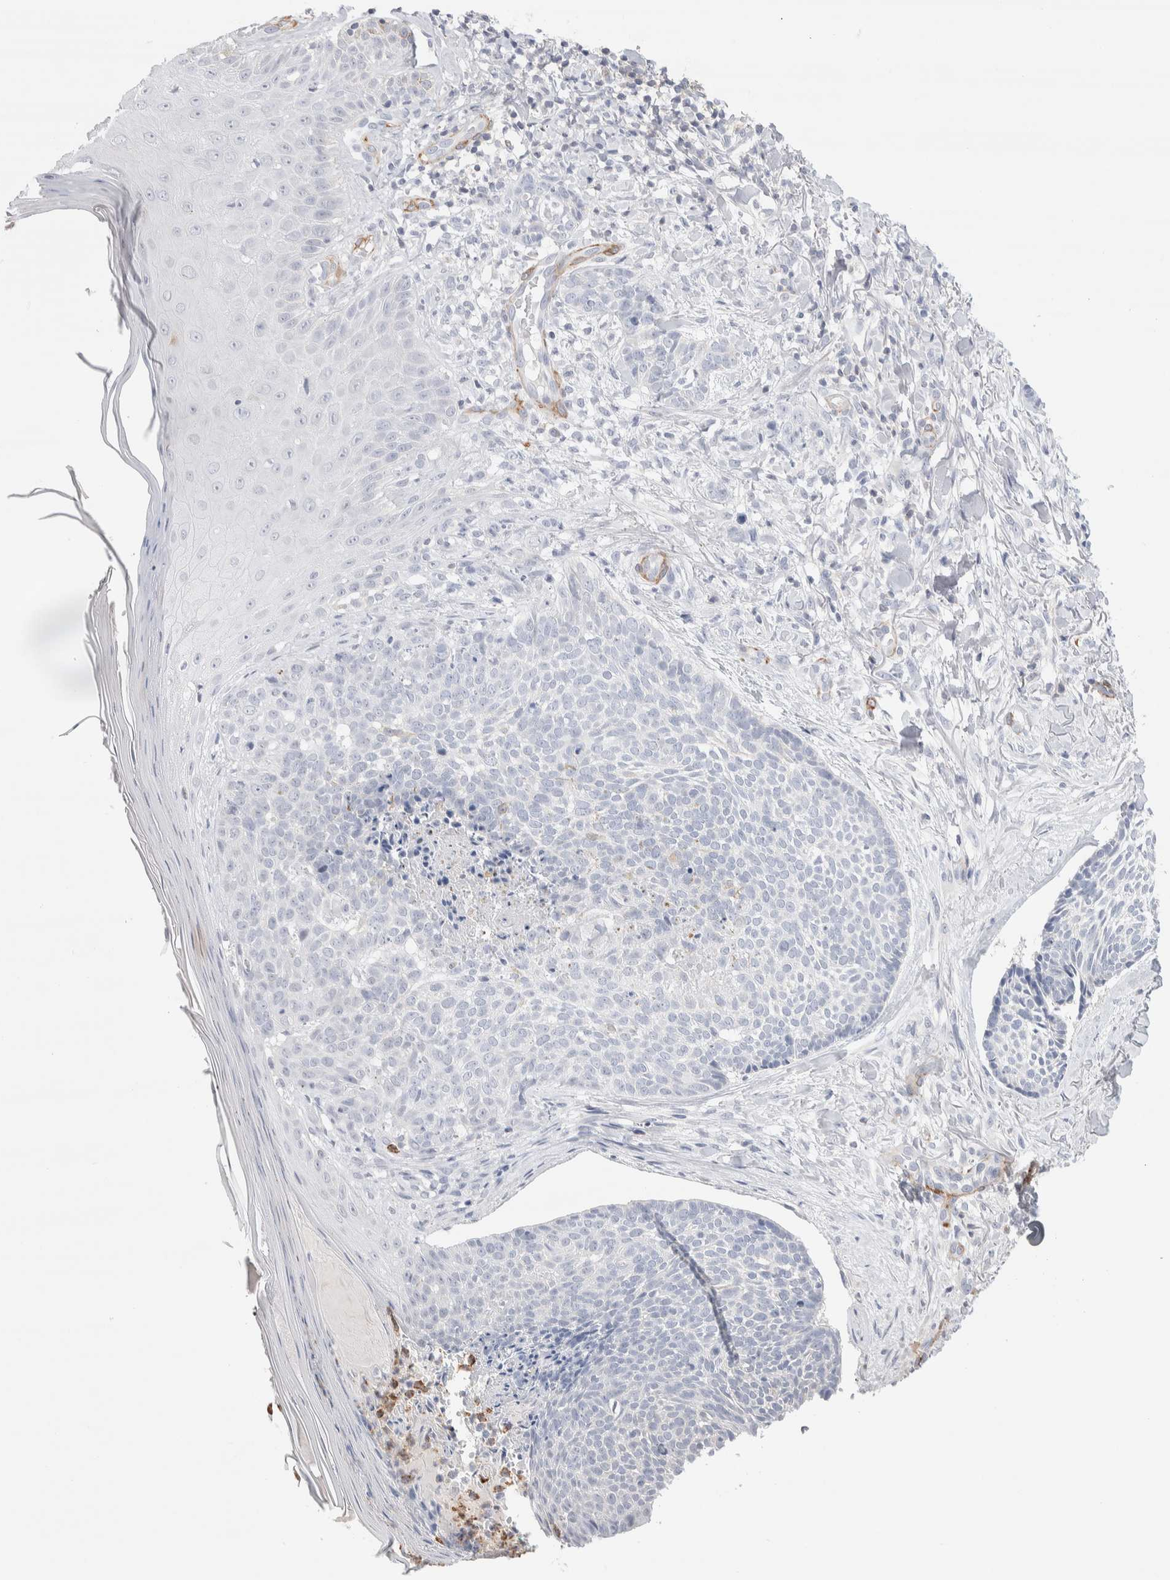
{"staining": {"intensity": "negative", "quantity": "none", "location": "none"}, "tissue": "skin cancer", "cell_type": "Tumor cells", "image_type": "cancer", "snomed": [{"axis": "morphology", "description": "Normal tissue, NOS"}, {"axis": "morphology", "description": "Basal cell carcinoma"}, {"axis": "topography", "description": "Skin"}], "caption": "Immunohistochemical staining of human skin cancer displays no significant staining in tumor cells.", "gene": "SEPTIN4", "patient": {"sex": "male", "age": 67}}